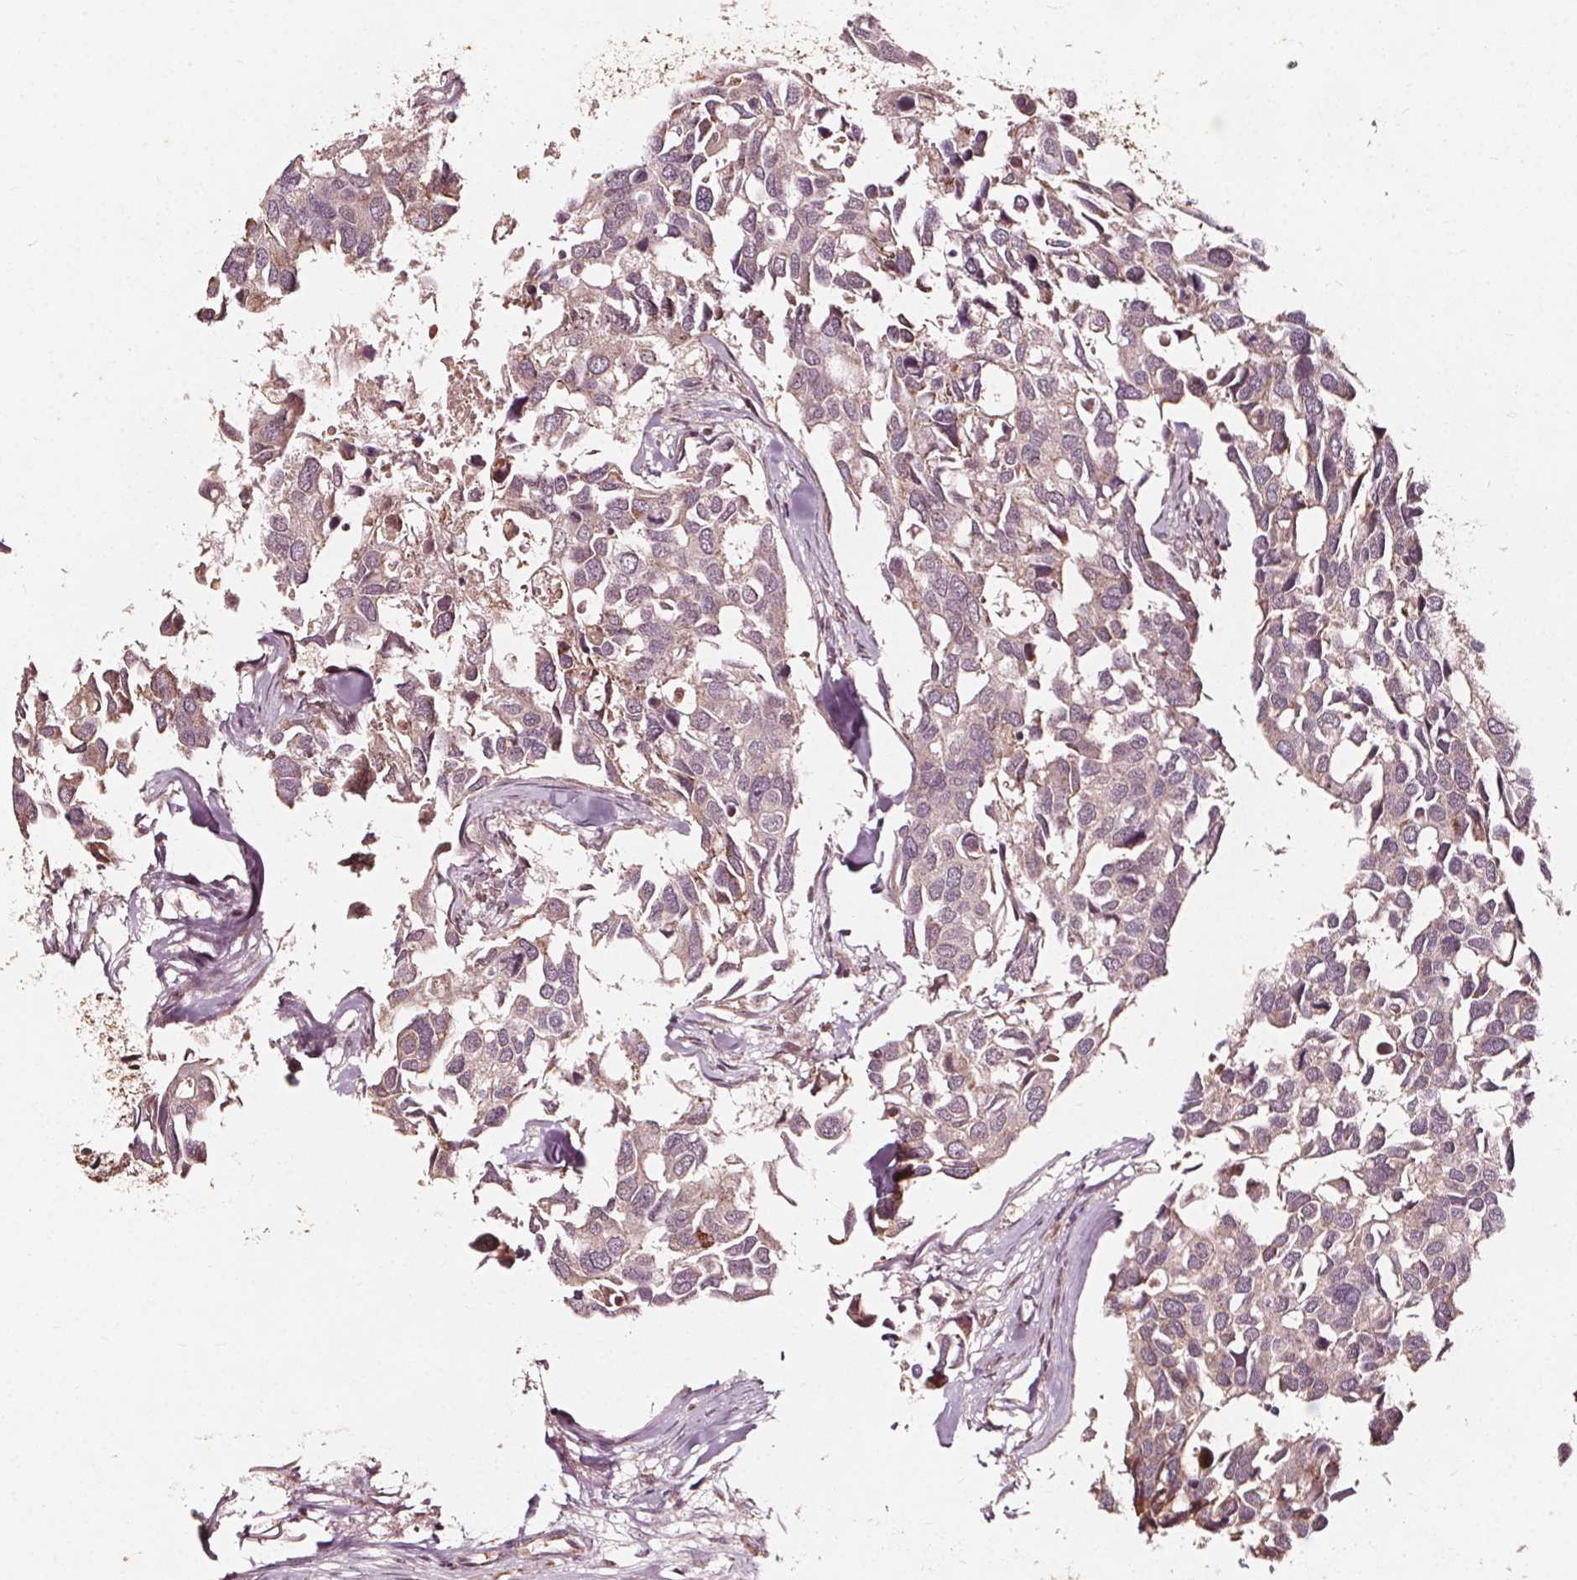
{"staining": {"intensity": "weak", "quantity": ">75%", "location": "cytoplasmic/membranous"}, "tissue": "breast cancer", "cell_type": "Tumor cells", "image_type": "cancer", "snomed": [{"axis": "morphology", "description": "Duct carcinoma"}, {"axis": "topography", "description": "Breast"}], "caption": "This is an image of immunohistochemistry staining of breast cancer (infiltrating ductal carcinoma), which shows weak positivity in the cytoplasmic/membranous of tumor cells.", "gene": "AIP", "patient": {"sex": "female", "age": 83}}